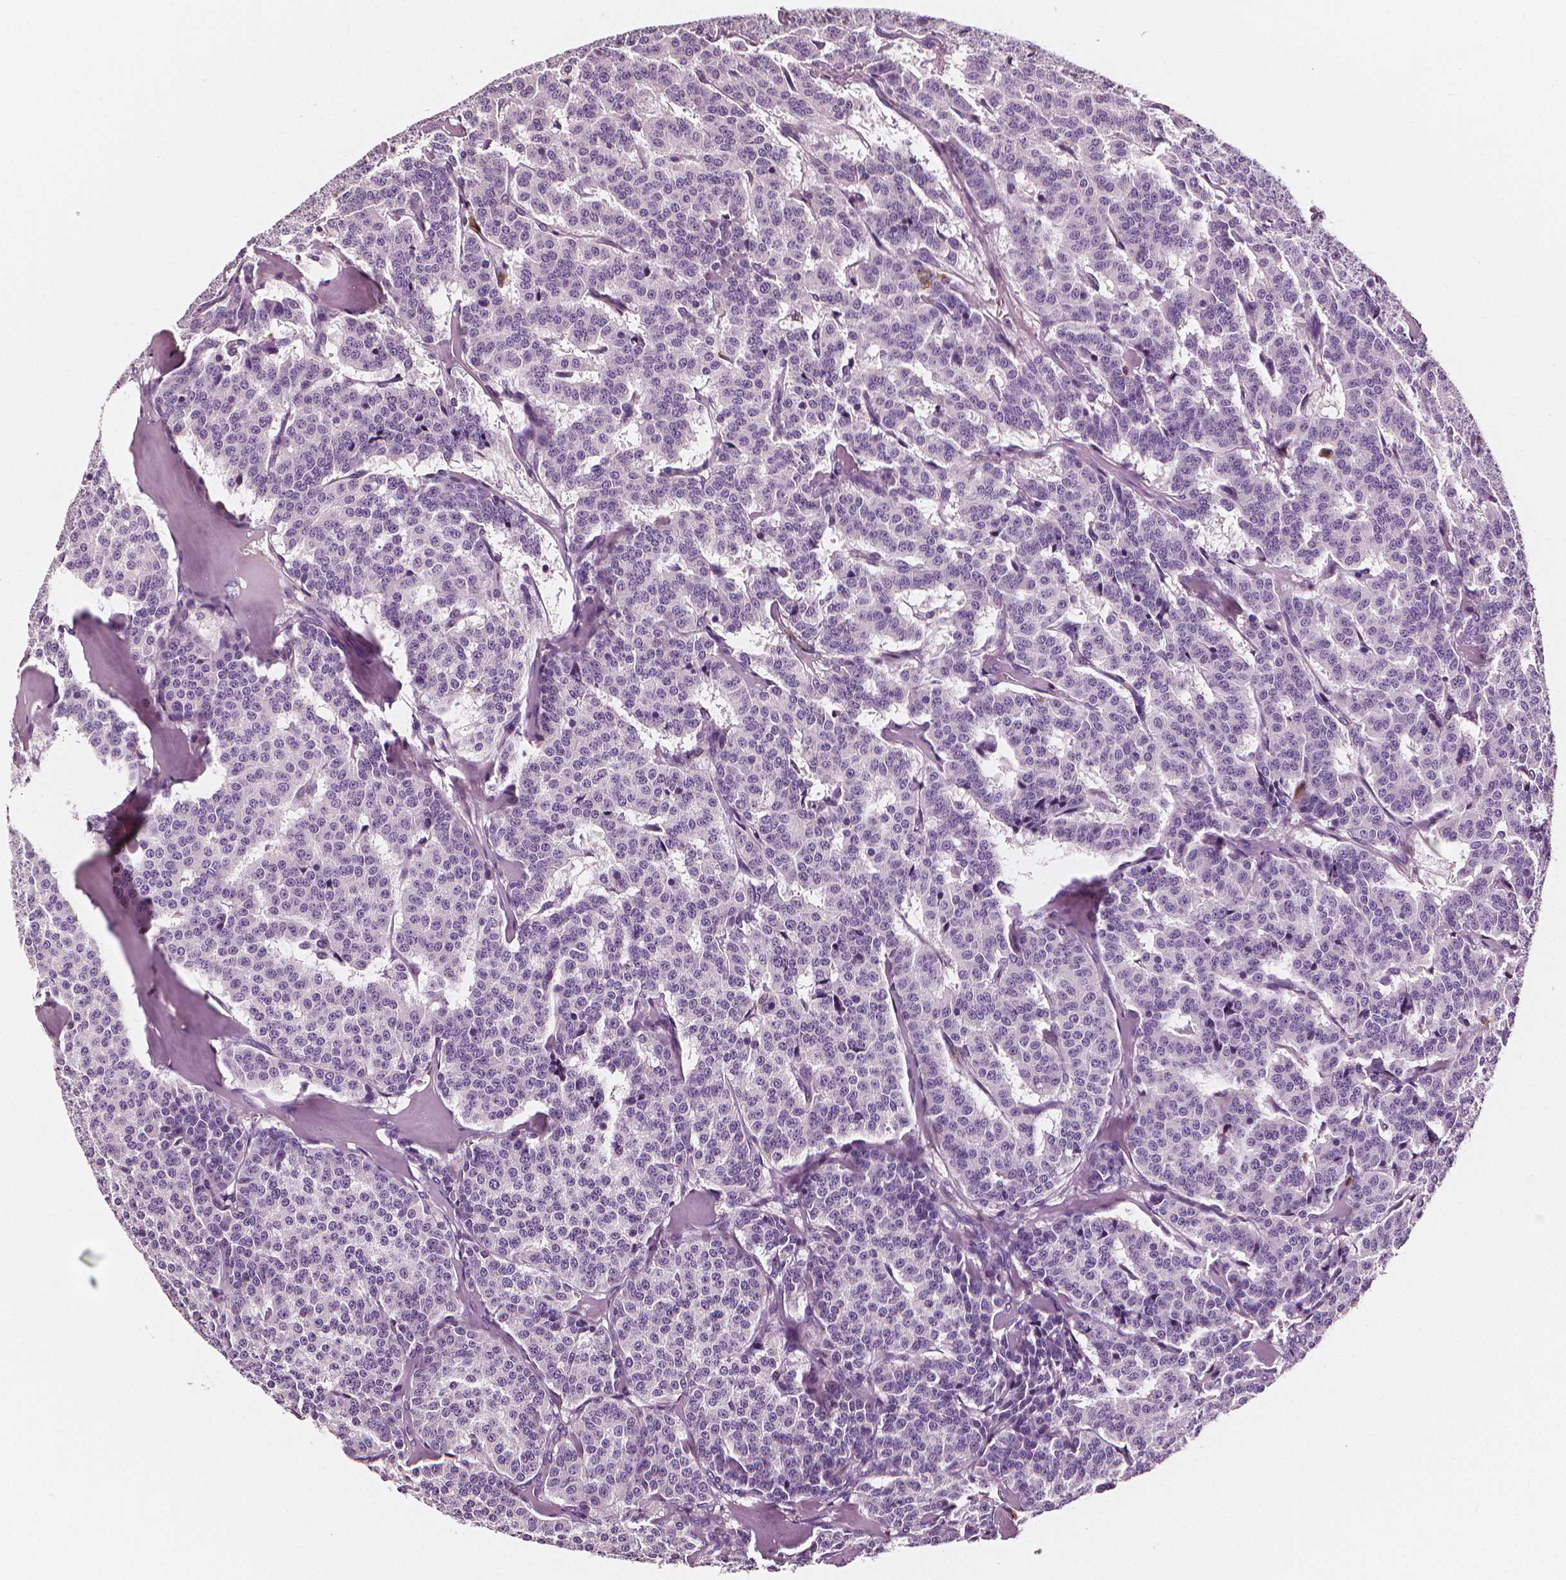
{"staining": {"intensity": "negative", "quantity": "none", "location": "none"}, "tissue": "carcinoid", "cell_type": "Tumor cells", "image_type": "cancer", "snomed": [{"axis": "morphology", "description": "Normal tissue, NOS"}, {"axis": "morphology", "description": "Carcinoid, malignant, NOS"}, {"axis": "topography", "description": "Lung"}], "caption": "Immunohistochemistry micrograph of neoplastic tissue: human malignant carcinoid stained with DAB shows no significant protein staining in tumor cells. Brightfield microscopy of immunohistochemistry (IHC) stained with DAB (3,3'-diaminobenzidine) (brown) and hematoxylin (blue), captured at high magnification.", "gene": "PTPRC", "patient": {"sex": "female", "age": 46}}